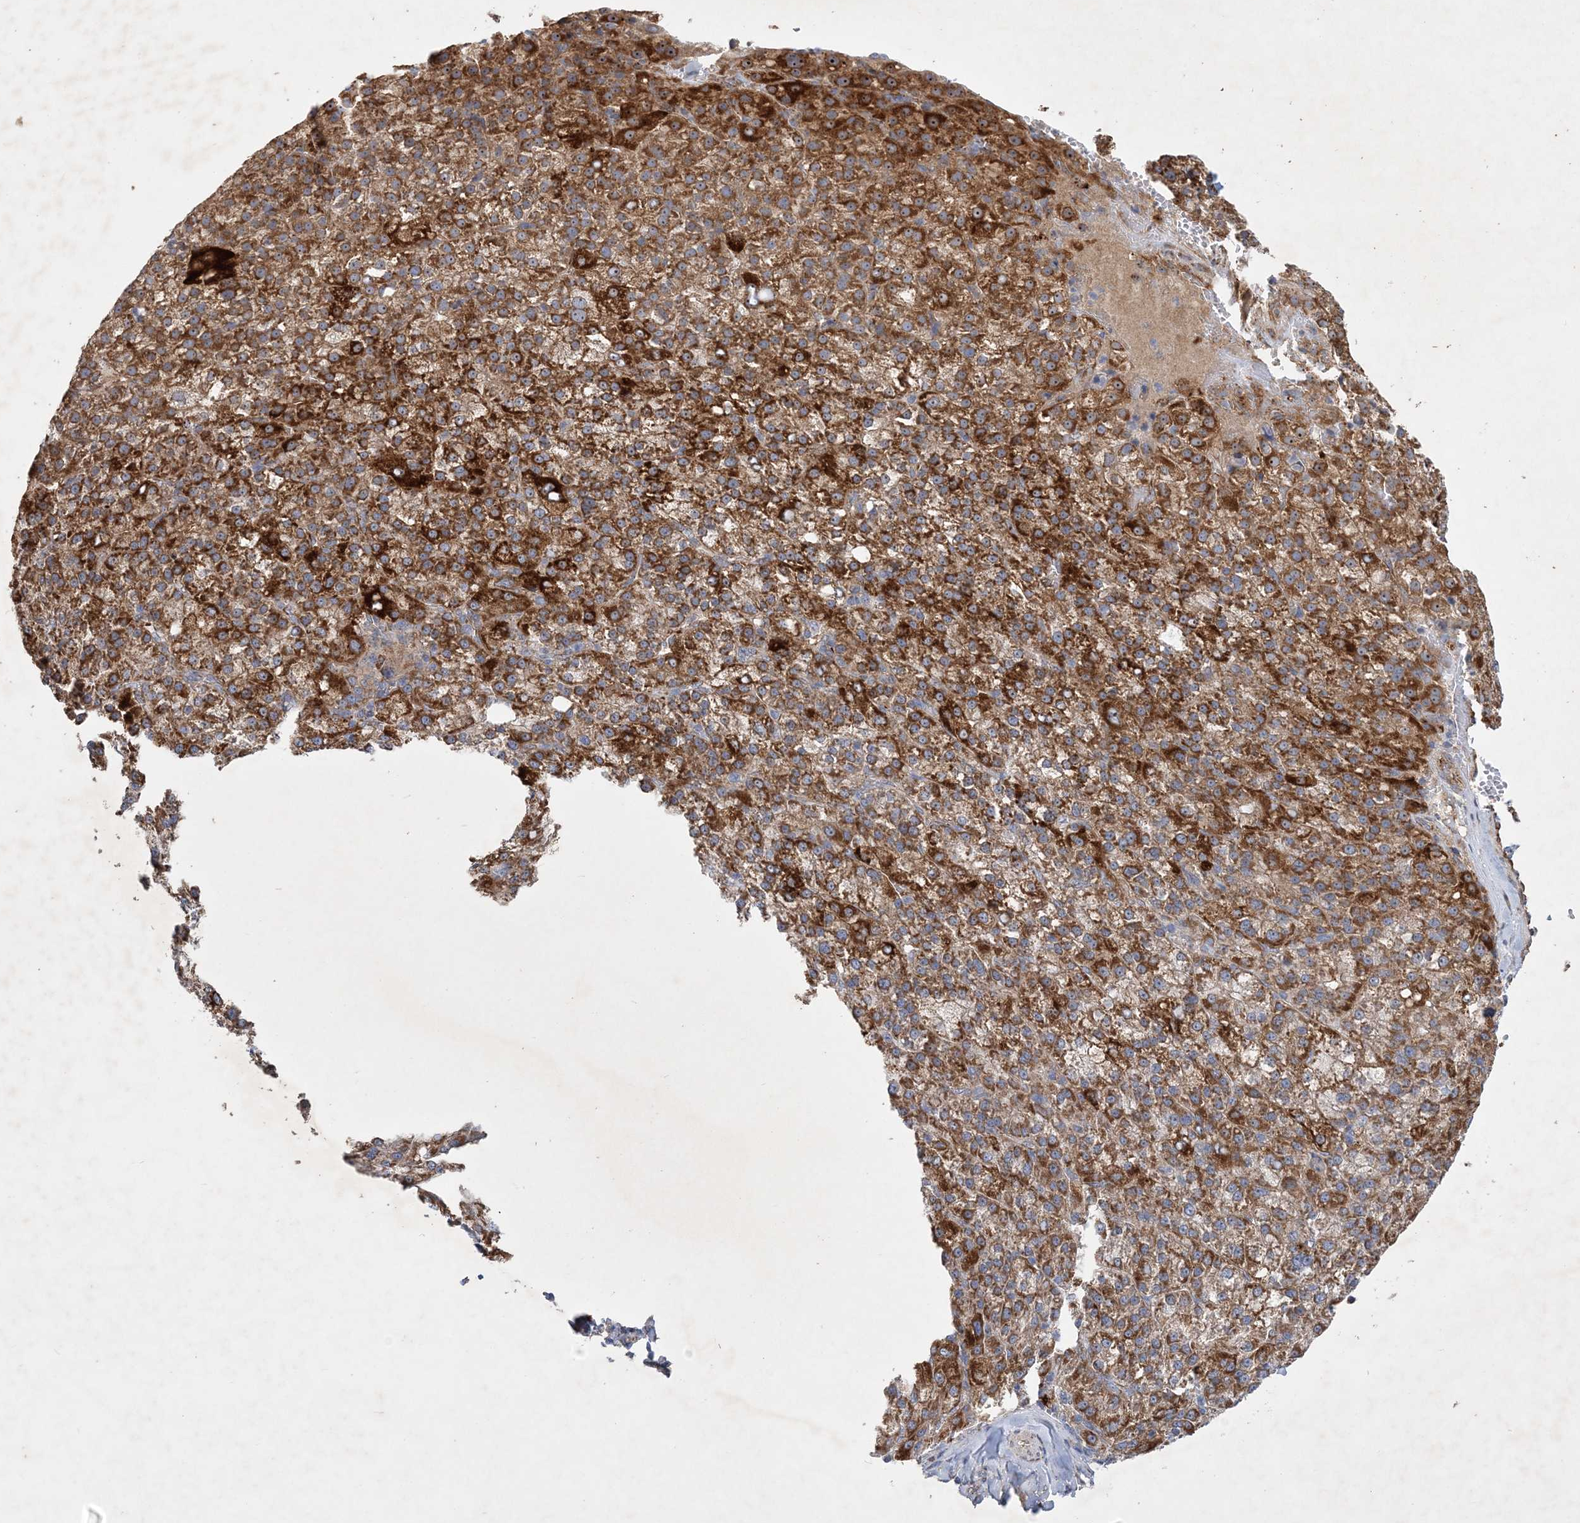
{"staining": {"intensity": "strong", "quantity": ">75%", "location": "cytoplasmic/membranous"}, "tissue": "liver cancer", "cell_type": "Tumor cells", "image_type": "cancer", "snomed": [{"axis": "morphology", "description": "Carcinoma, Hepatocellular, NOS"}, {"axis": "topography", "description": "Liver"}], "caption": "Immunohistochemical staining of liver cancer displays strong cytoplasmic/membranous protein staining in approximately >75% of tumor cells.", "gene": "FEZ2", "patient": {"sex": "female", "age": 58}}